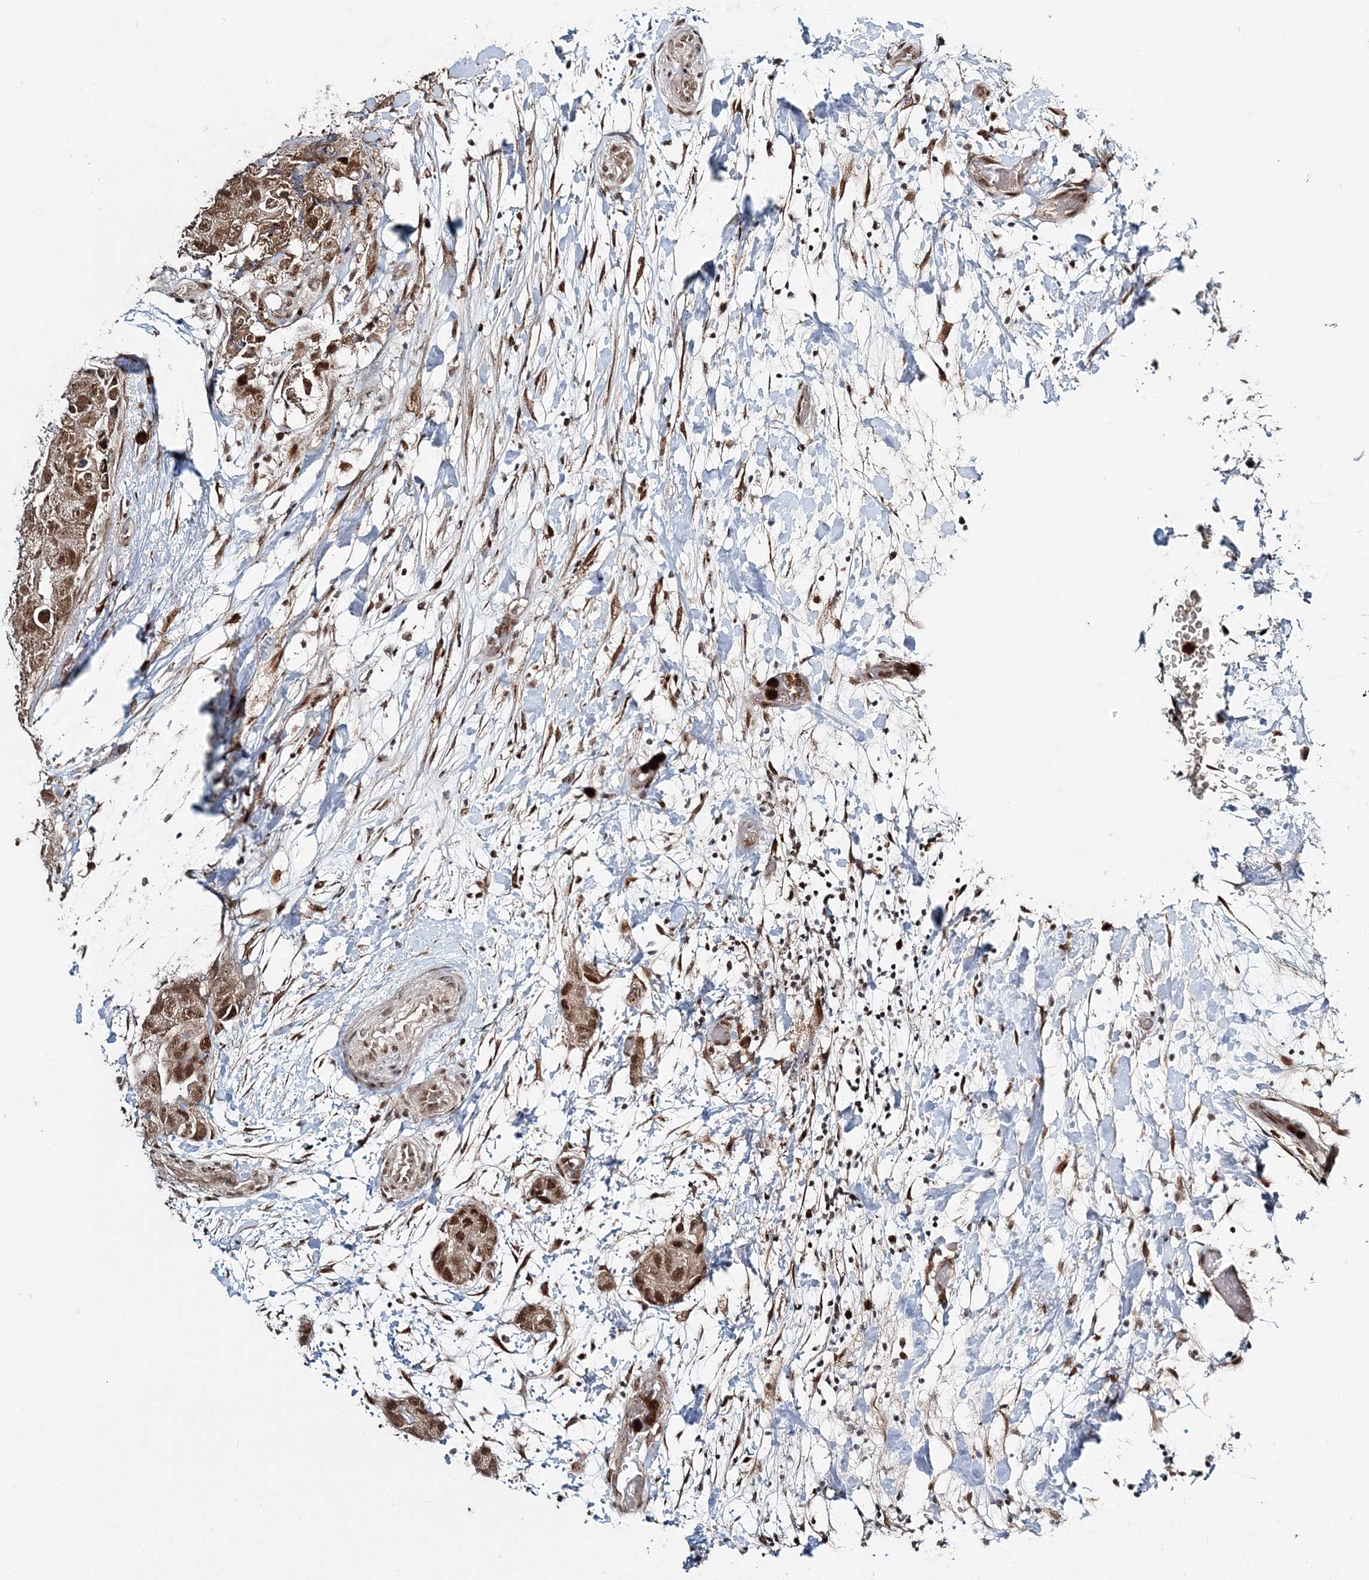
{"staining": {"intensity": "moderate", "quantity": ">75%", "location": "cytoplasmic/membranous,nuclear"}, "tissue": "breast cancer", "cell_type": "Tumor cells", "image_type": "cancer", "snomed": [{"axis": "morphology", "description": "Duct carcinoma"}, {"axis": "topography", "description": "Breast"}], "caption": "This is an image of immunohistochemistry staining of breast cancer, which shows moderate staining in the cytoplasmic/membranous and nuclear of tumor cells.", "gene": "QRICH1", "patient": {"sex": "female", "age": 62}}